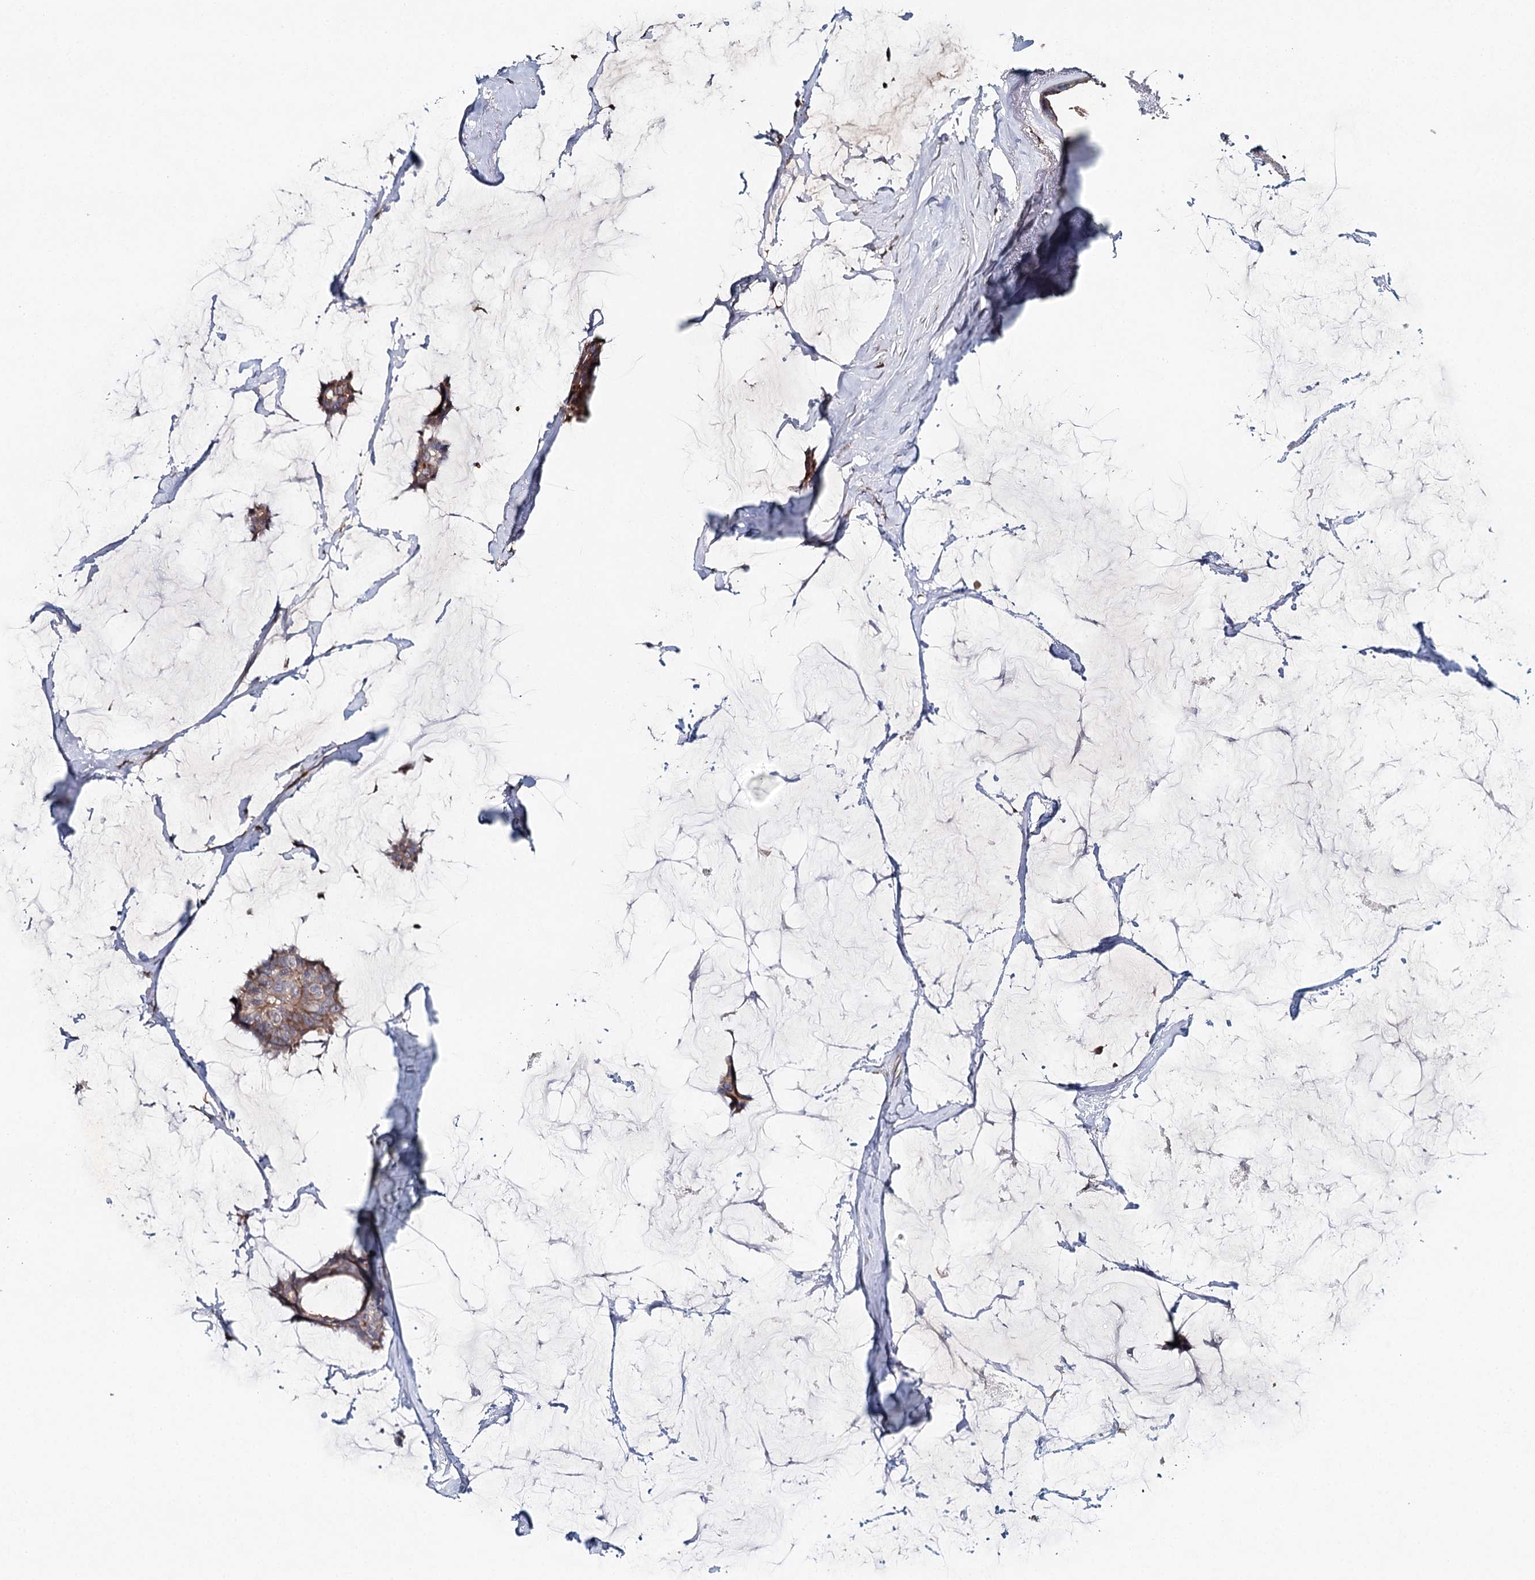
{"staining": {"intensity": "moderate", "quantity": ">75%", "location": "cytoplasmic/membranous"}, "tissue": "breast cancer", "cell_type": "Tumor cells", "image_type": "cancer", "snomed": [{"axis": "morphology", "description": "Duct carcinoma"}, {"axis": "topography", "description": "Breast"}], "caption": "Immunohistochemistry (IHC) image of neoplastic tissue: human breast cancer stained using immunohistochemistry demonstrates medium levels of moderate protein expression localized specifically in the cytoplasmic/membranous of tumor cells, appearing as a cytoplasmic/membranous brown color.", "gene": "SLC41A2", "patient": {"sex": "female", "age": 93}}